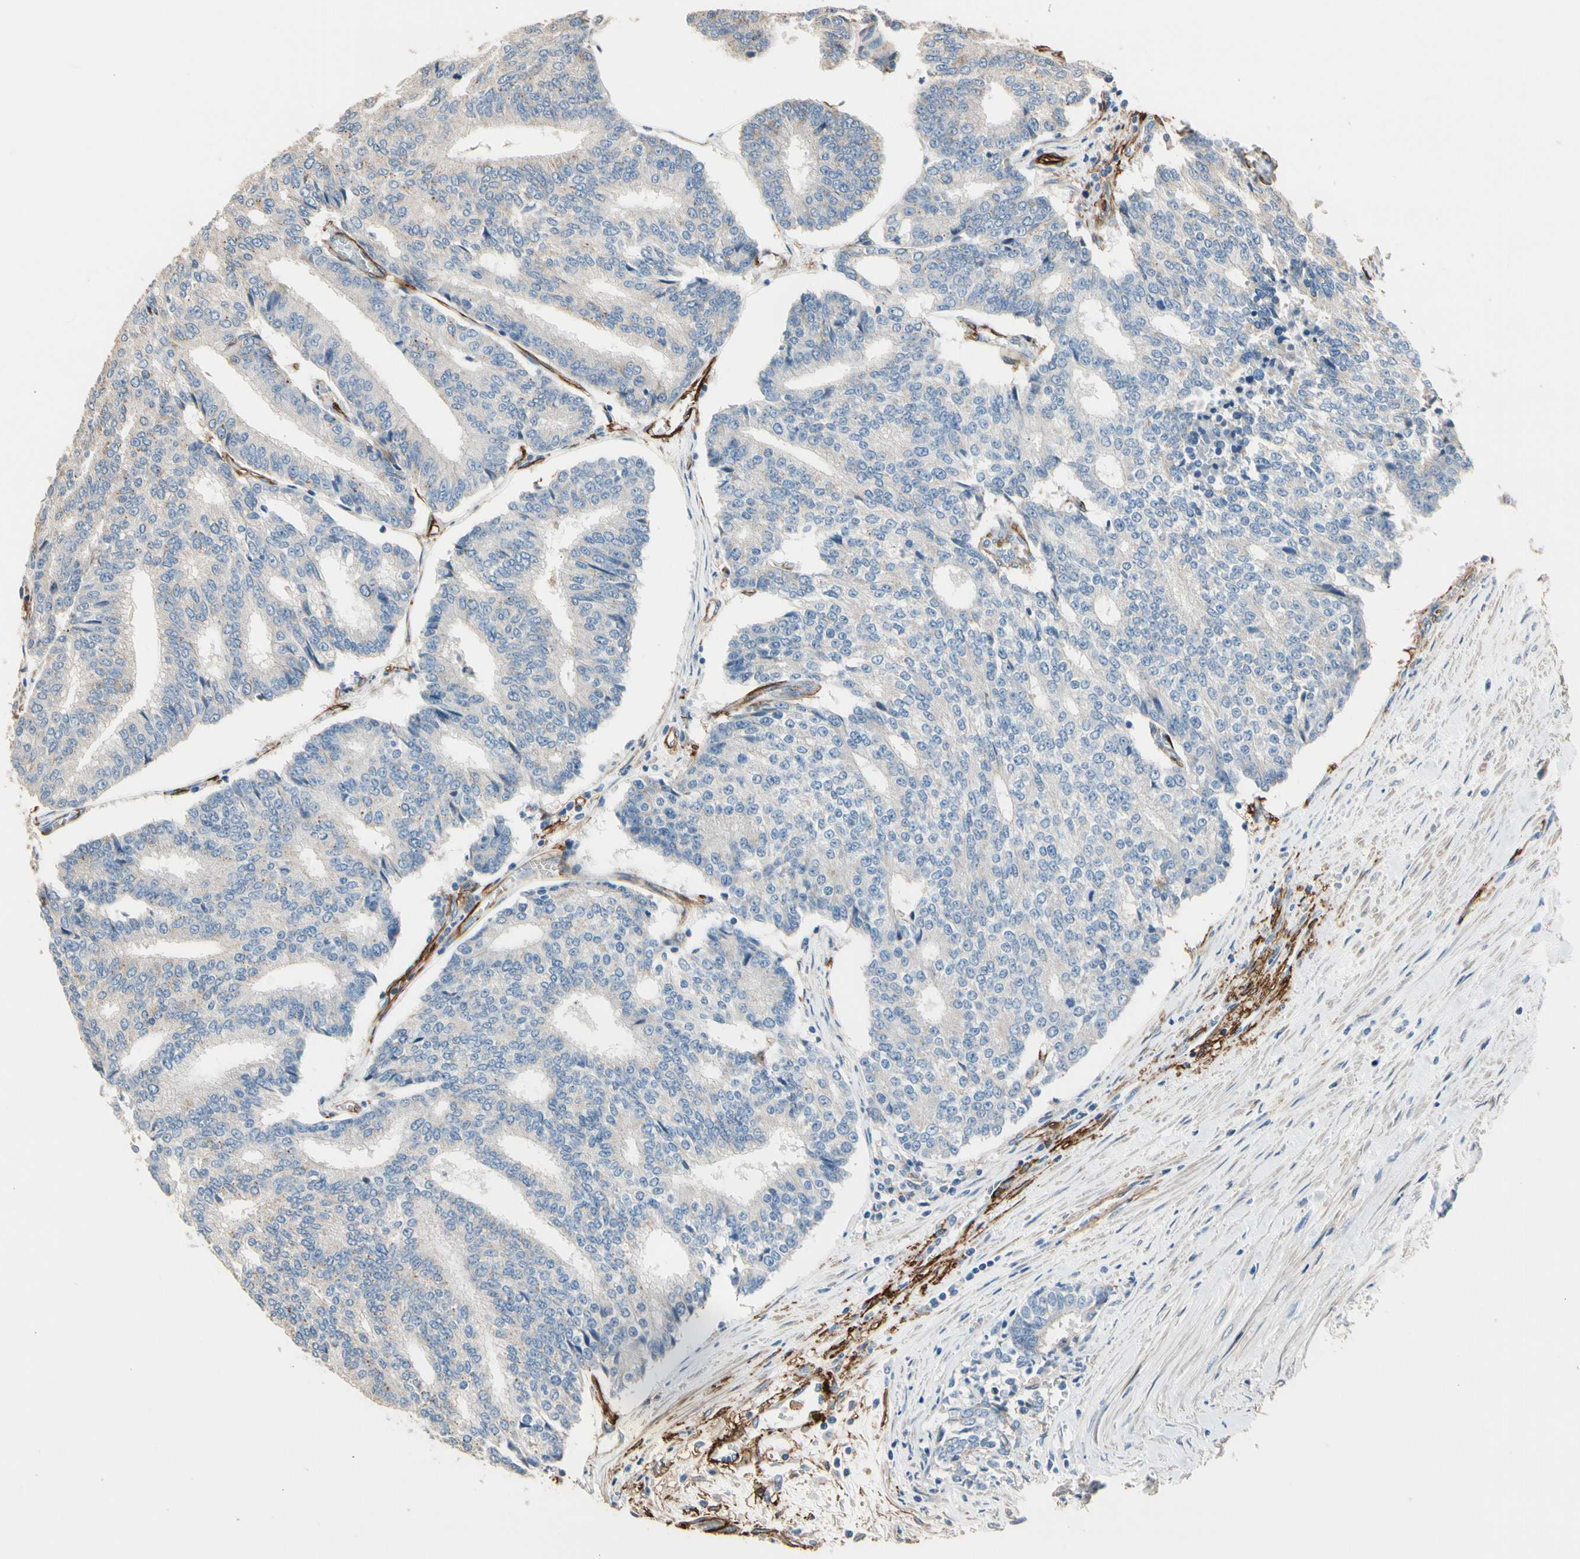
{"staining": {"intensity": "weak", "quantity": "25%-75%", "location": "cytoplasmic/membranous"}, "tissue": "prostate cancer", "cell_type": "Tumor cells", "image_type": "cancer", "snomed": [{"axis": "morphology", "description": "Adenocarcinoma, High grade"}, {"axis": "topography", "description": "Prostate"}], "caption": "DAB immunohistochemical staining of human prostate cancer (high-grade adenocarcinoma) shows weak cytoplasmic/membranous protein positivity in approximately 25%-75% of tumor cells. (DAB (3,3'-diaminobenzidine) IHC with brightfield microscopy, high magnification).", "gene": "SUSD2", "patient": {"sex": "male", "age": 55}}